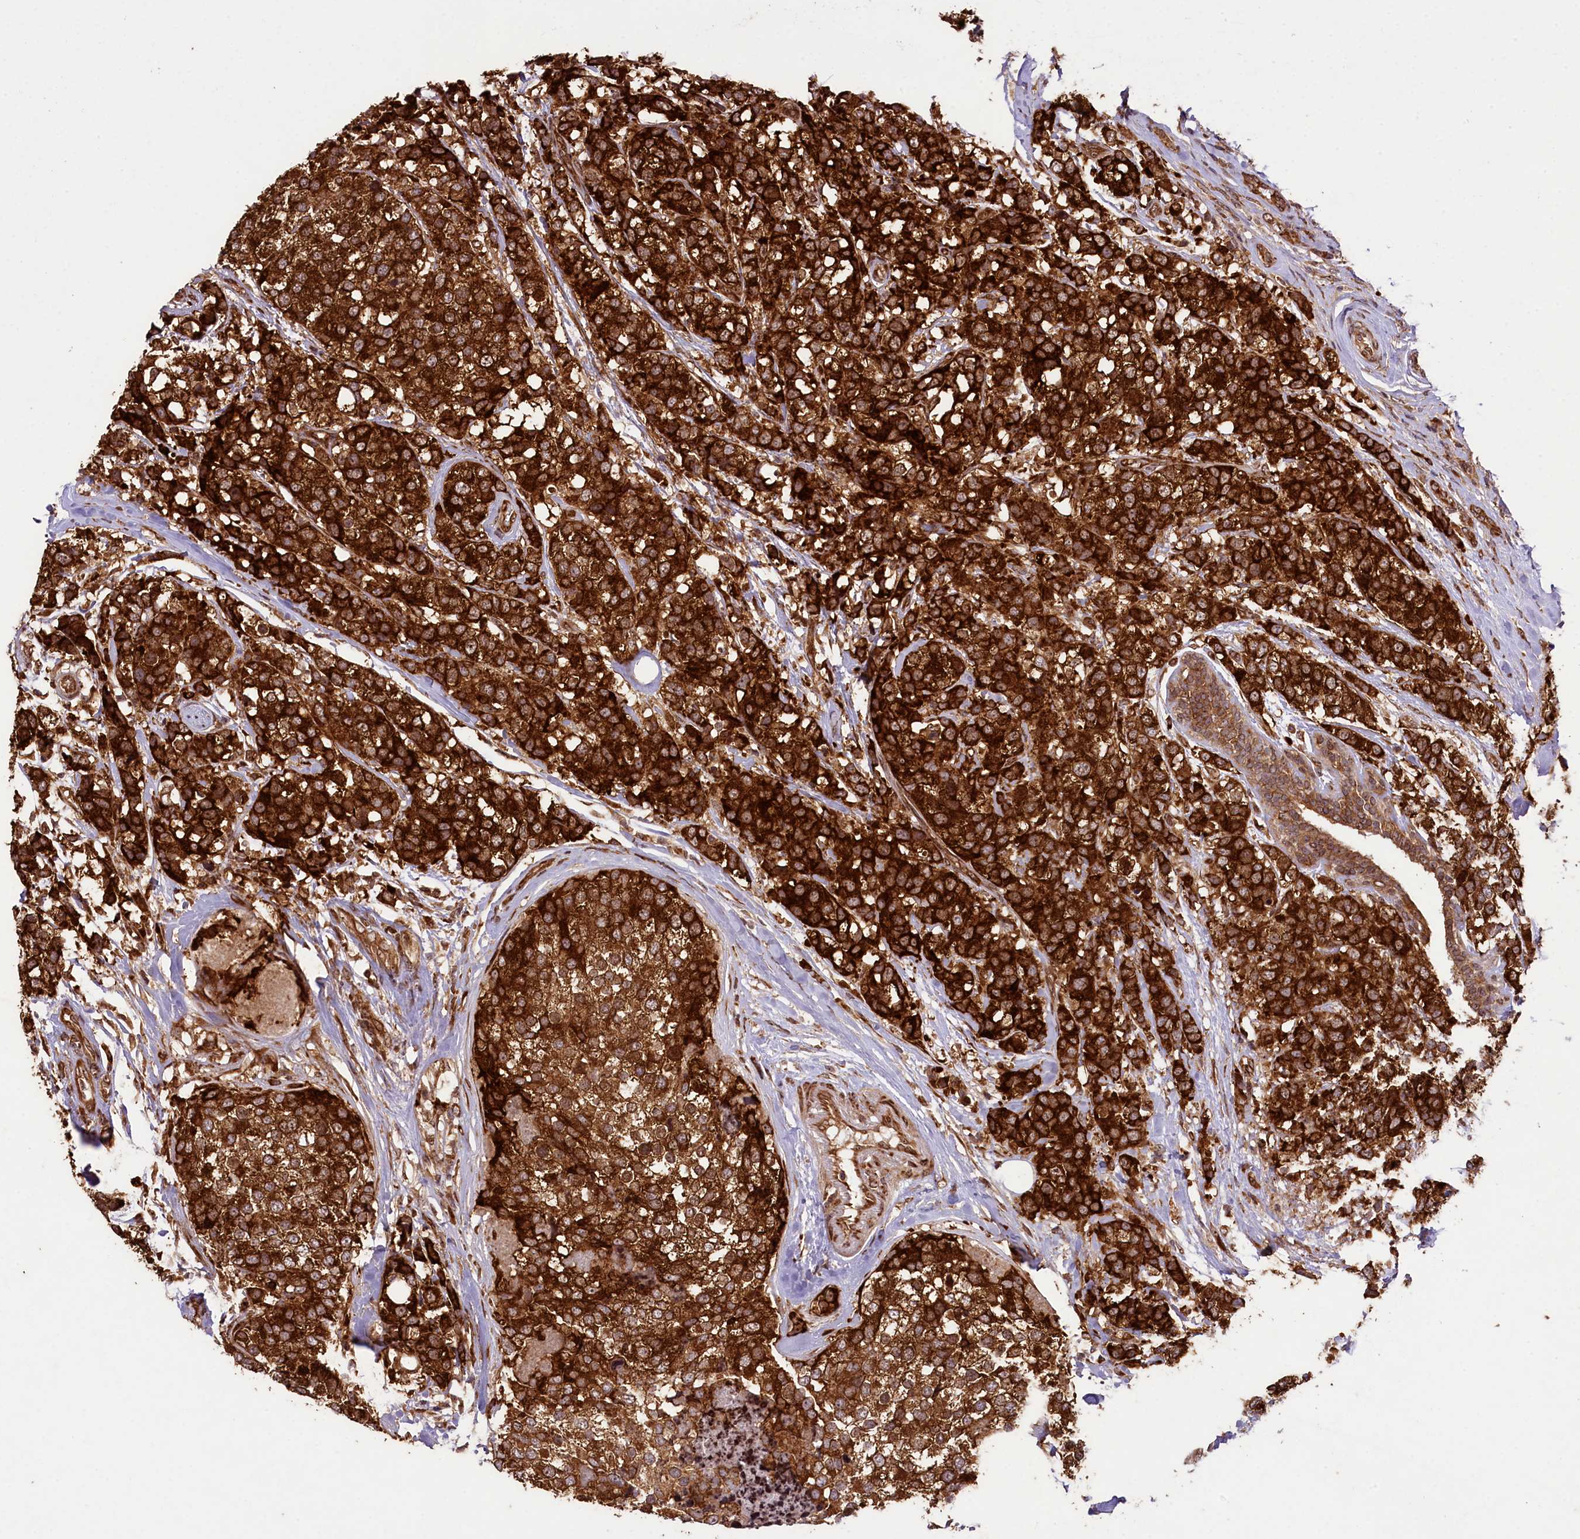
{"staining": {"intensity": "strong", "quantity": ">75%", "location": "cytoplasmic/membranous"}, "tissue": "breast cancer", "cell_type": "Tumor cells", "image_type": "cancer", "snomed": [{"axis": "morphology", "description": "Lobular carcinoma"}, {"axis": "topography", "description": "Breast"}], "caption": "This is a histology image of immunohistochemistry (IHC) staining of breast cancer, which shows strong positivity in the cytoplasmic/membranous of tumor cells.", "gene": "LARP4", "patient": {"sex": "female", "age": 59}}